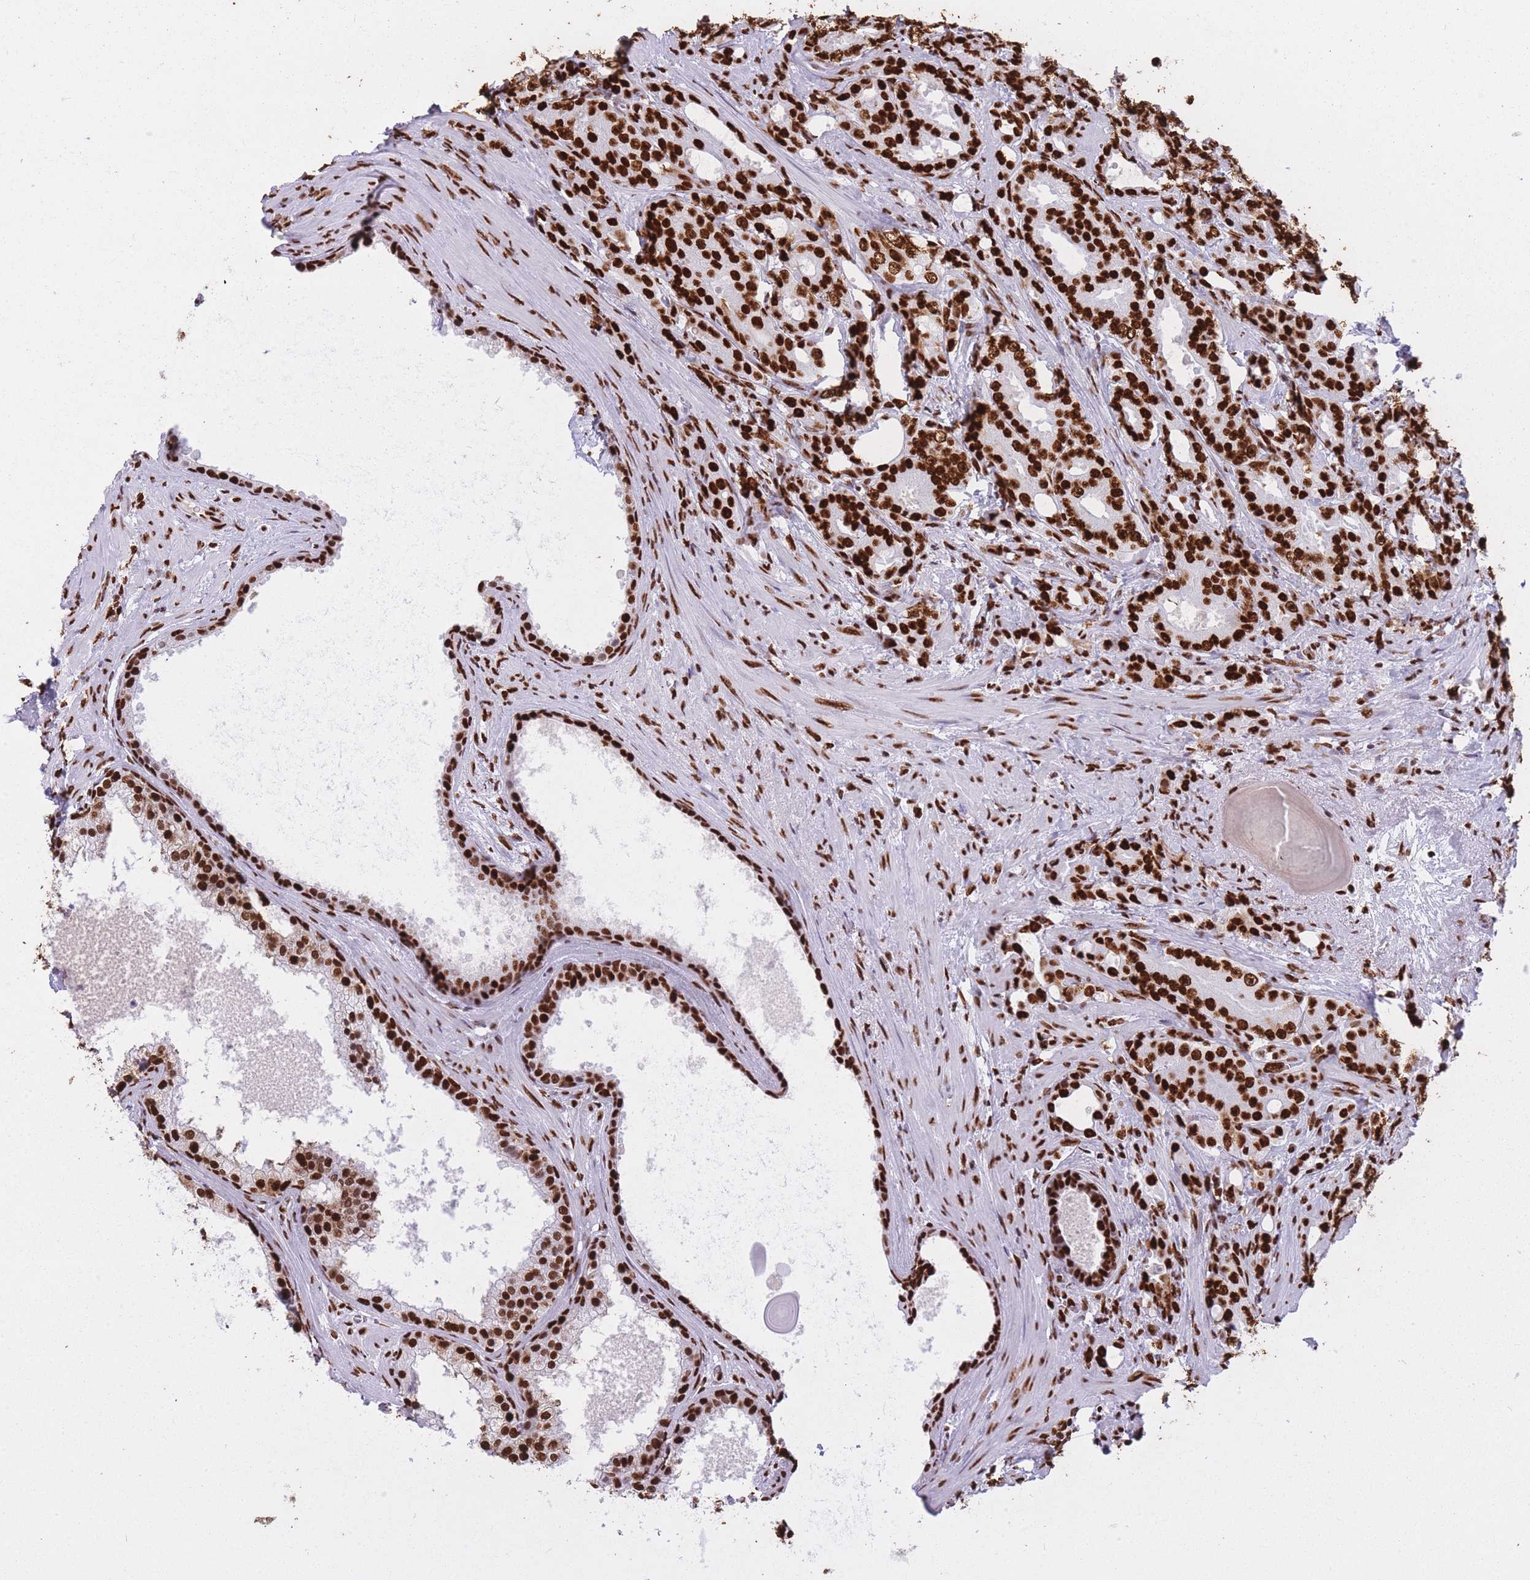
{"staining": {"intensity": "strong", "quantity": ">75%", "location": "nuclear"}, "tissue": "prostate cancer", "cell_type": "Tumor cells", "image_type": "cancer", "snomed": [{"axis": "morphology", "description": "Adenocarcinoma, High grade"}, {"axis": "topography", "description": "Prostate"}], "caption": "The image demonstrates immunohistochemical staining of prostate high-grade adenocarcinoma. There is strong nuclear staining is seen in approximately >75% of tumor cells.", "gene": "HNRNPUL1", "patient": {"sex": "male", "age": 69}}